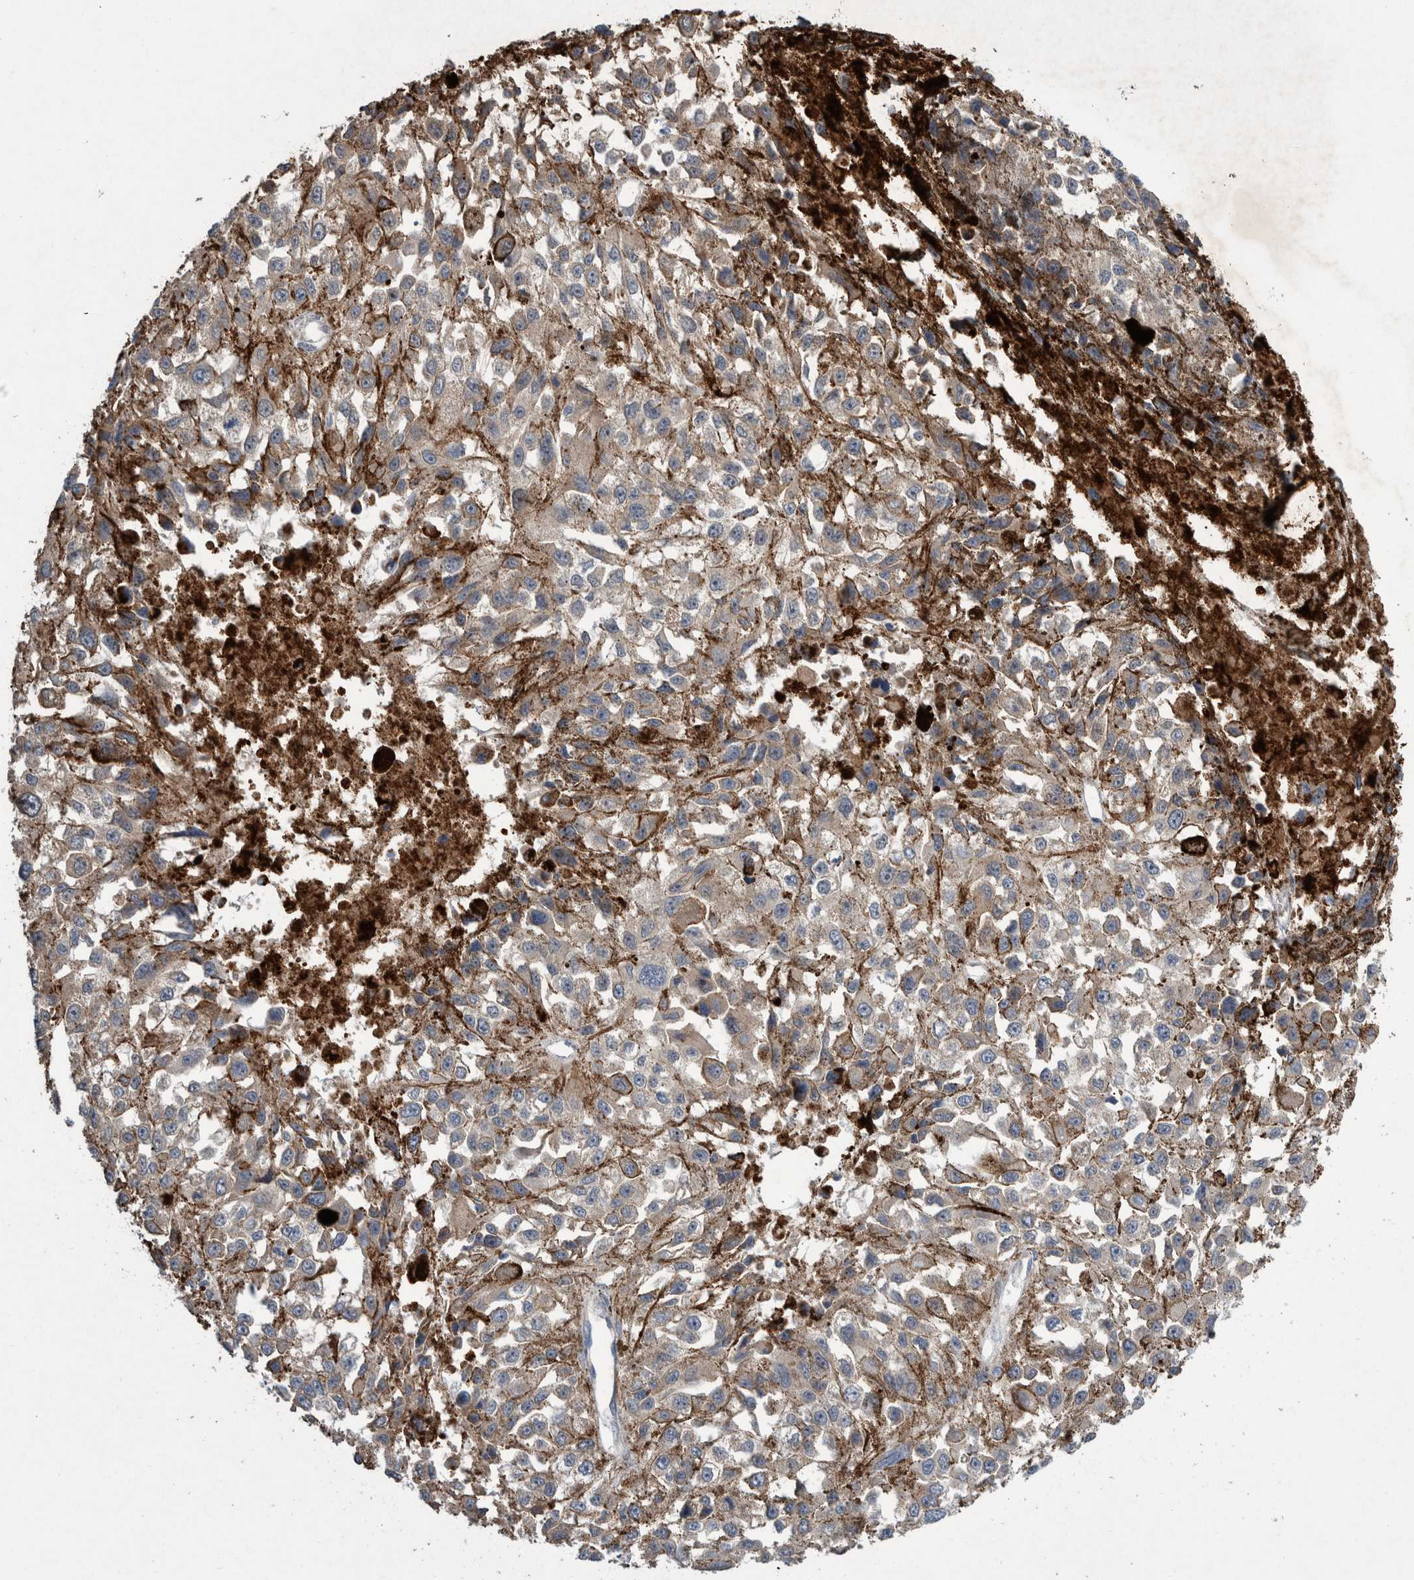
{"staining": {"intensity": "weak", "quantity": "<25%", "location": "cytoplasmic/membranous"}, "tissue": "melanoma", "cell_type": "Tumor cells", "image_type": "cancer", "snomed": [{"axis": "morphology", "description": "Malignant melanoma, Metastatic site"}, {"axis": "topography", "description": "Lymph node"}], "caption": "There is no significant staining in tumor cells of malignant melanoma (metastatic site). (DAB (3,3'-diaminobenzidine) IHC with hematoxylin counter stain).", "gene": "PLPBP", "patient": {"sex": "male", "age": 59}}